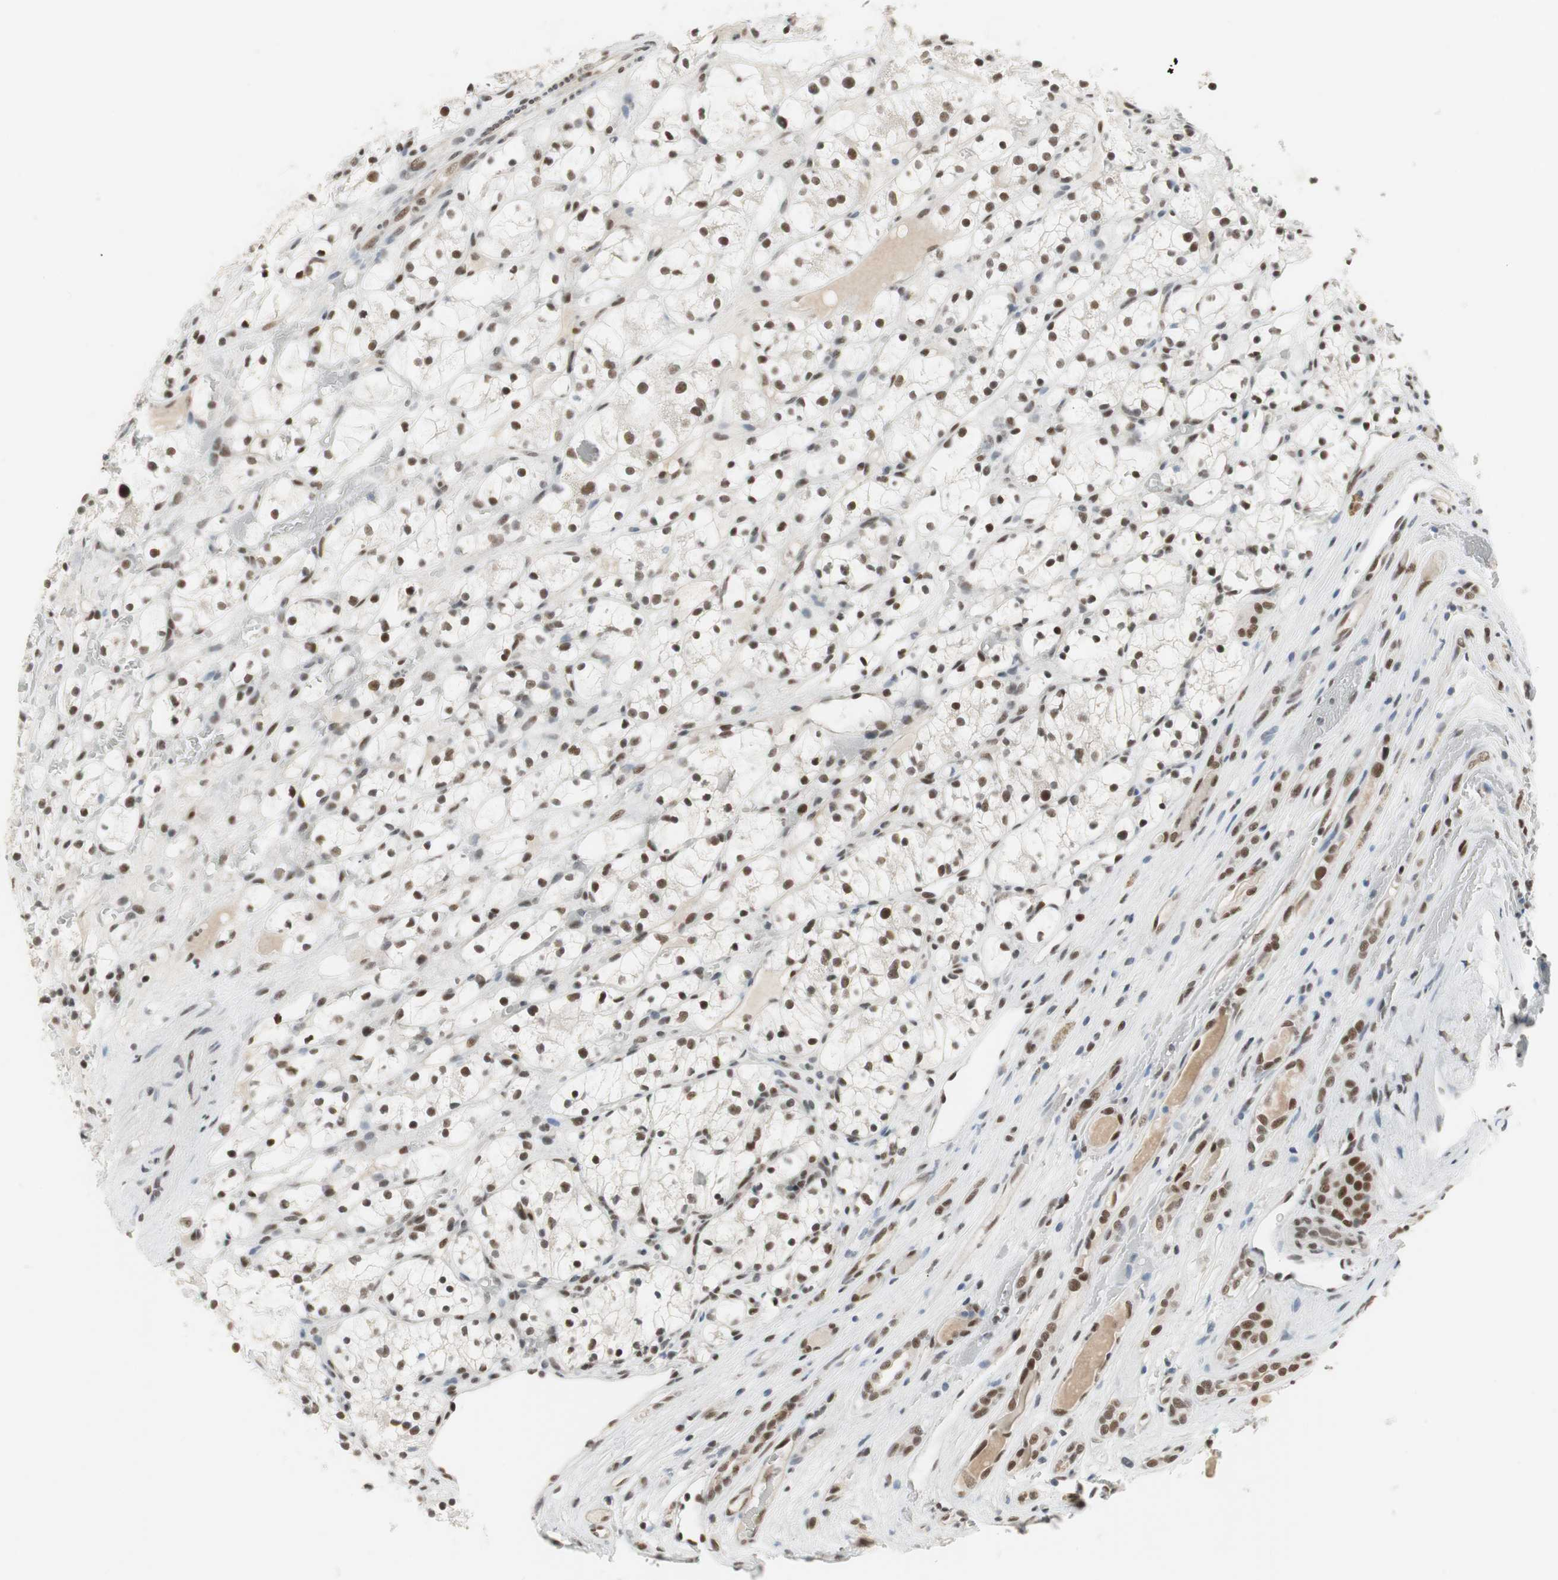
{"staining": {"intensity": "strong", "quantity": ">75%", "location": "nuclear"}, "tissue": "renal cancer", "cell_type": "Tumor cells", "image_type": "cancer", "snomed": [{"axis": "morphology", "description": "Adenocarcinoma, NOS"}, {"axis": "topography", "description": "Kidney"}], "caption": "Adenocarcinoma (renal) stained with a brown dye displays strong nuclear positive expression in about >75% of tumor cells.", "gene": "RTF1", "patient": {"sex": "female", "age": 60}}